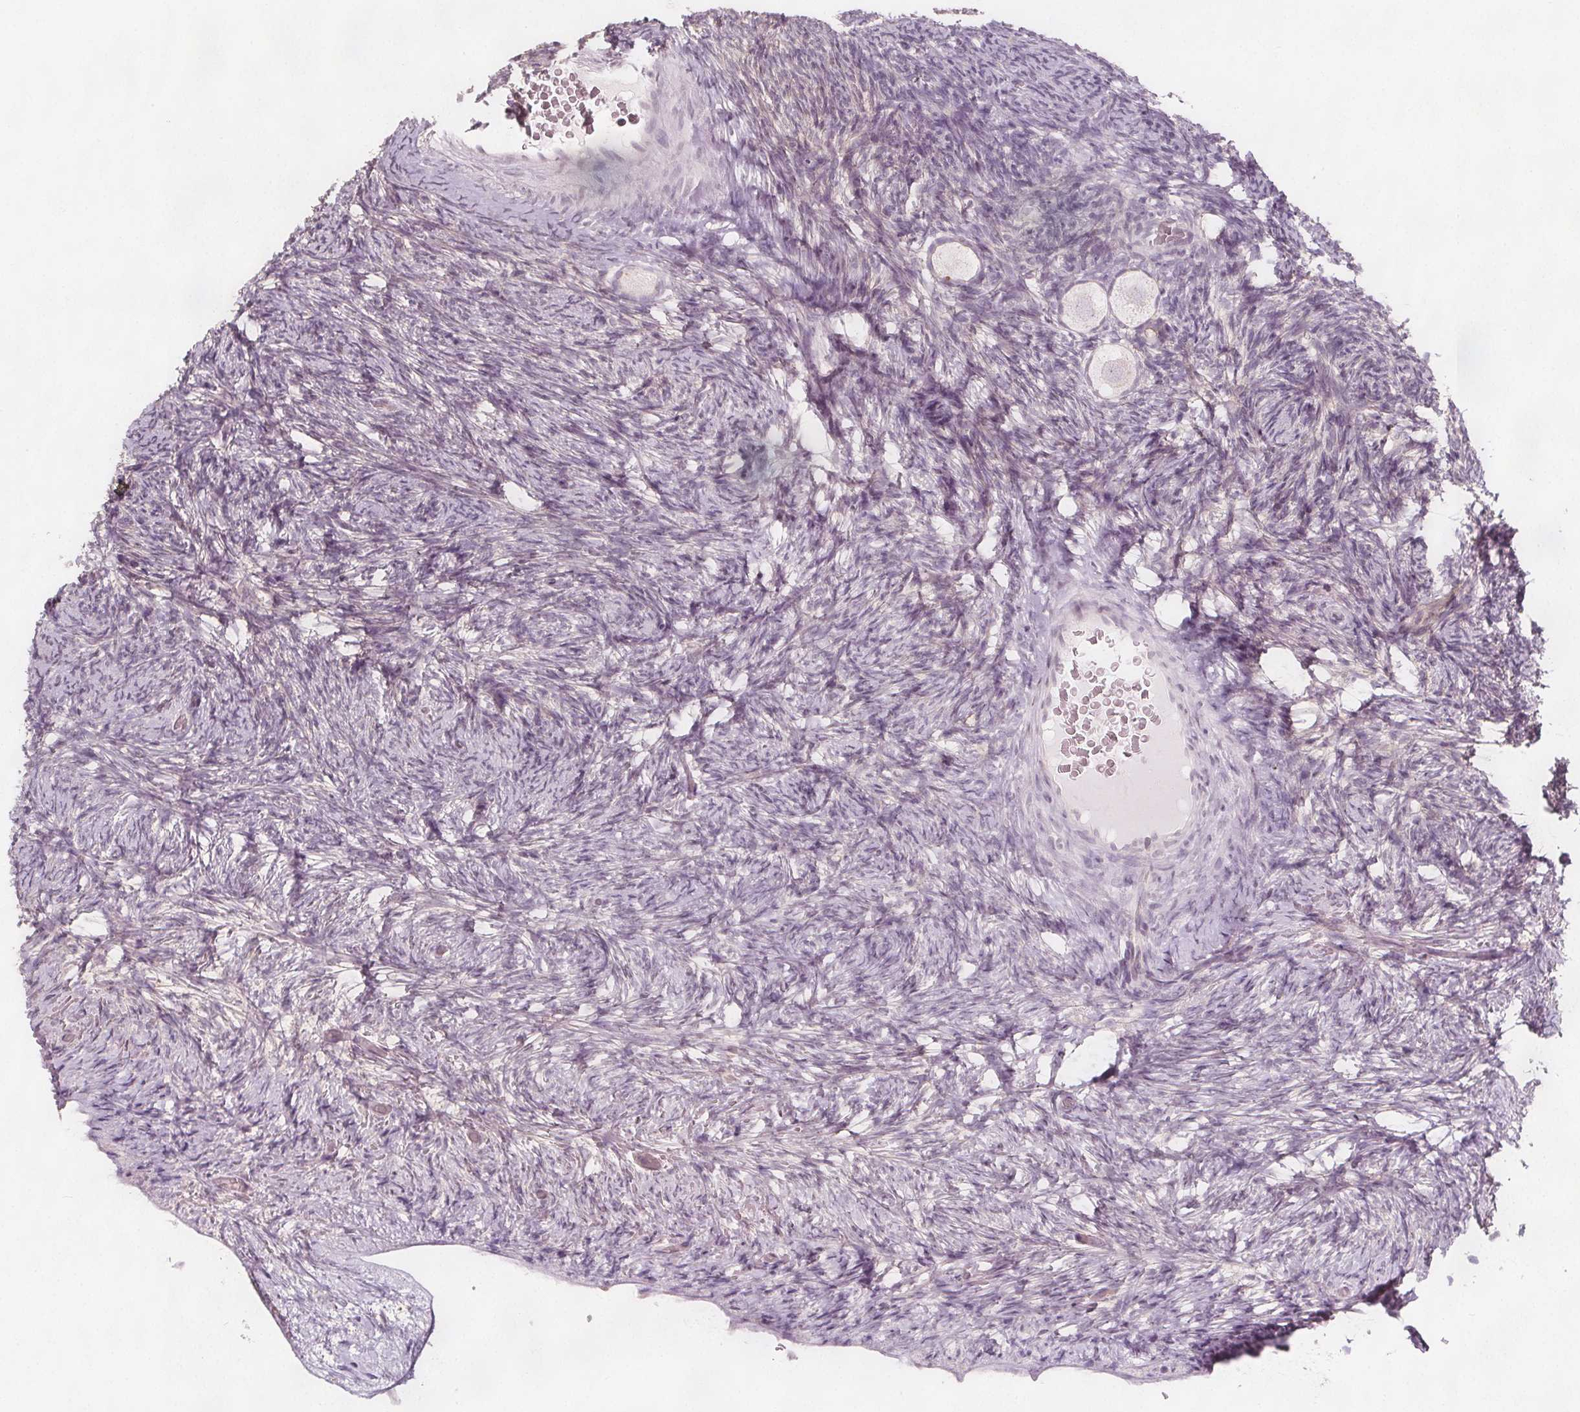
{"staining": {"intensity": "negative", "quantity": "none", "location": "none"}, "tissue": "ovary", "cell_type": "Follicle cells", "image_type": "normal", "snomed": [{"axis": "morphology", "description": "Normal tissue, NOS"}, {"axis": "topography", "description": "Ovary"}], "caption": "A high-resolution histopathology image shows IHC staining of unremarkable ovary, which exhibits no significant staining in follicle cells.", "gene": "C1orf167", "patient": {"sex": "female", "age": 34}}